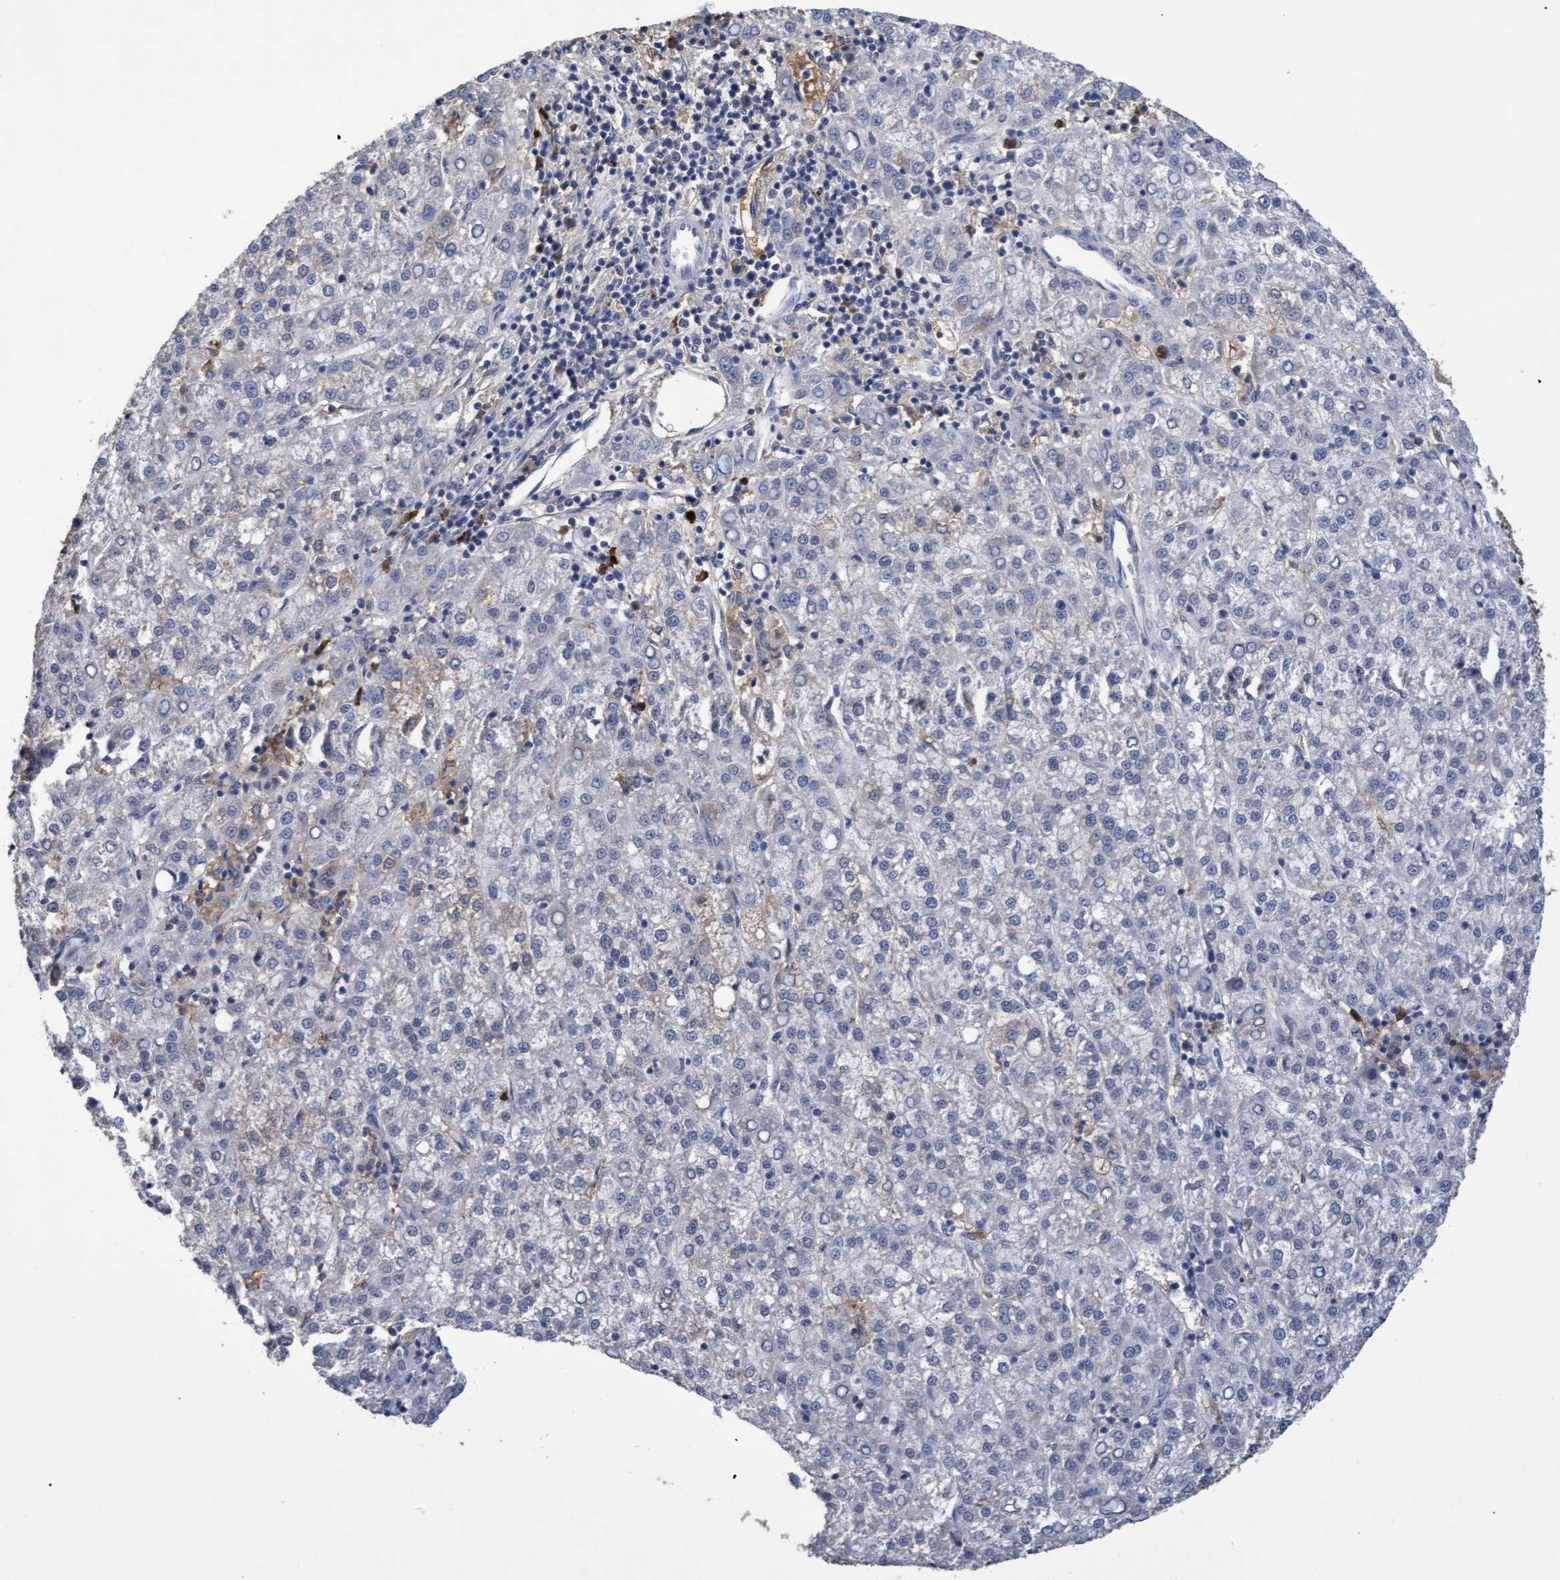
{"staining": {"intensity": "negative", "quantity": "none", "location": "none"}, "tissue": "liver cancer", "cell_type": "Tumor cells", "image_type": "cancer", "snomed": [{"axis": "morphology", "description": "Carcinoma, Hepatocellular, NOS"}, {"axis": "topography", "description": "Liver"}], "caption": "Immunohistochemistry micrograph of liver cancer stained for a protein (brown), which shows no expression in tumor cells.", "gene": "GPR39", "patient": {"sex": "female", "age": 58}}